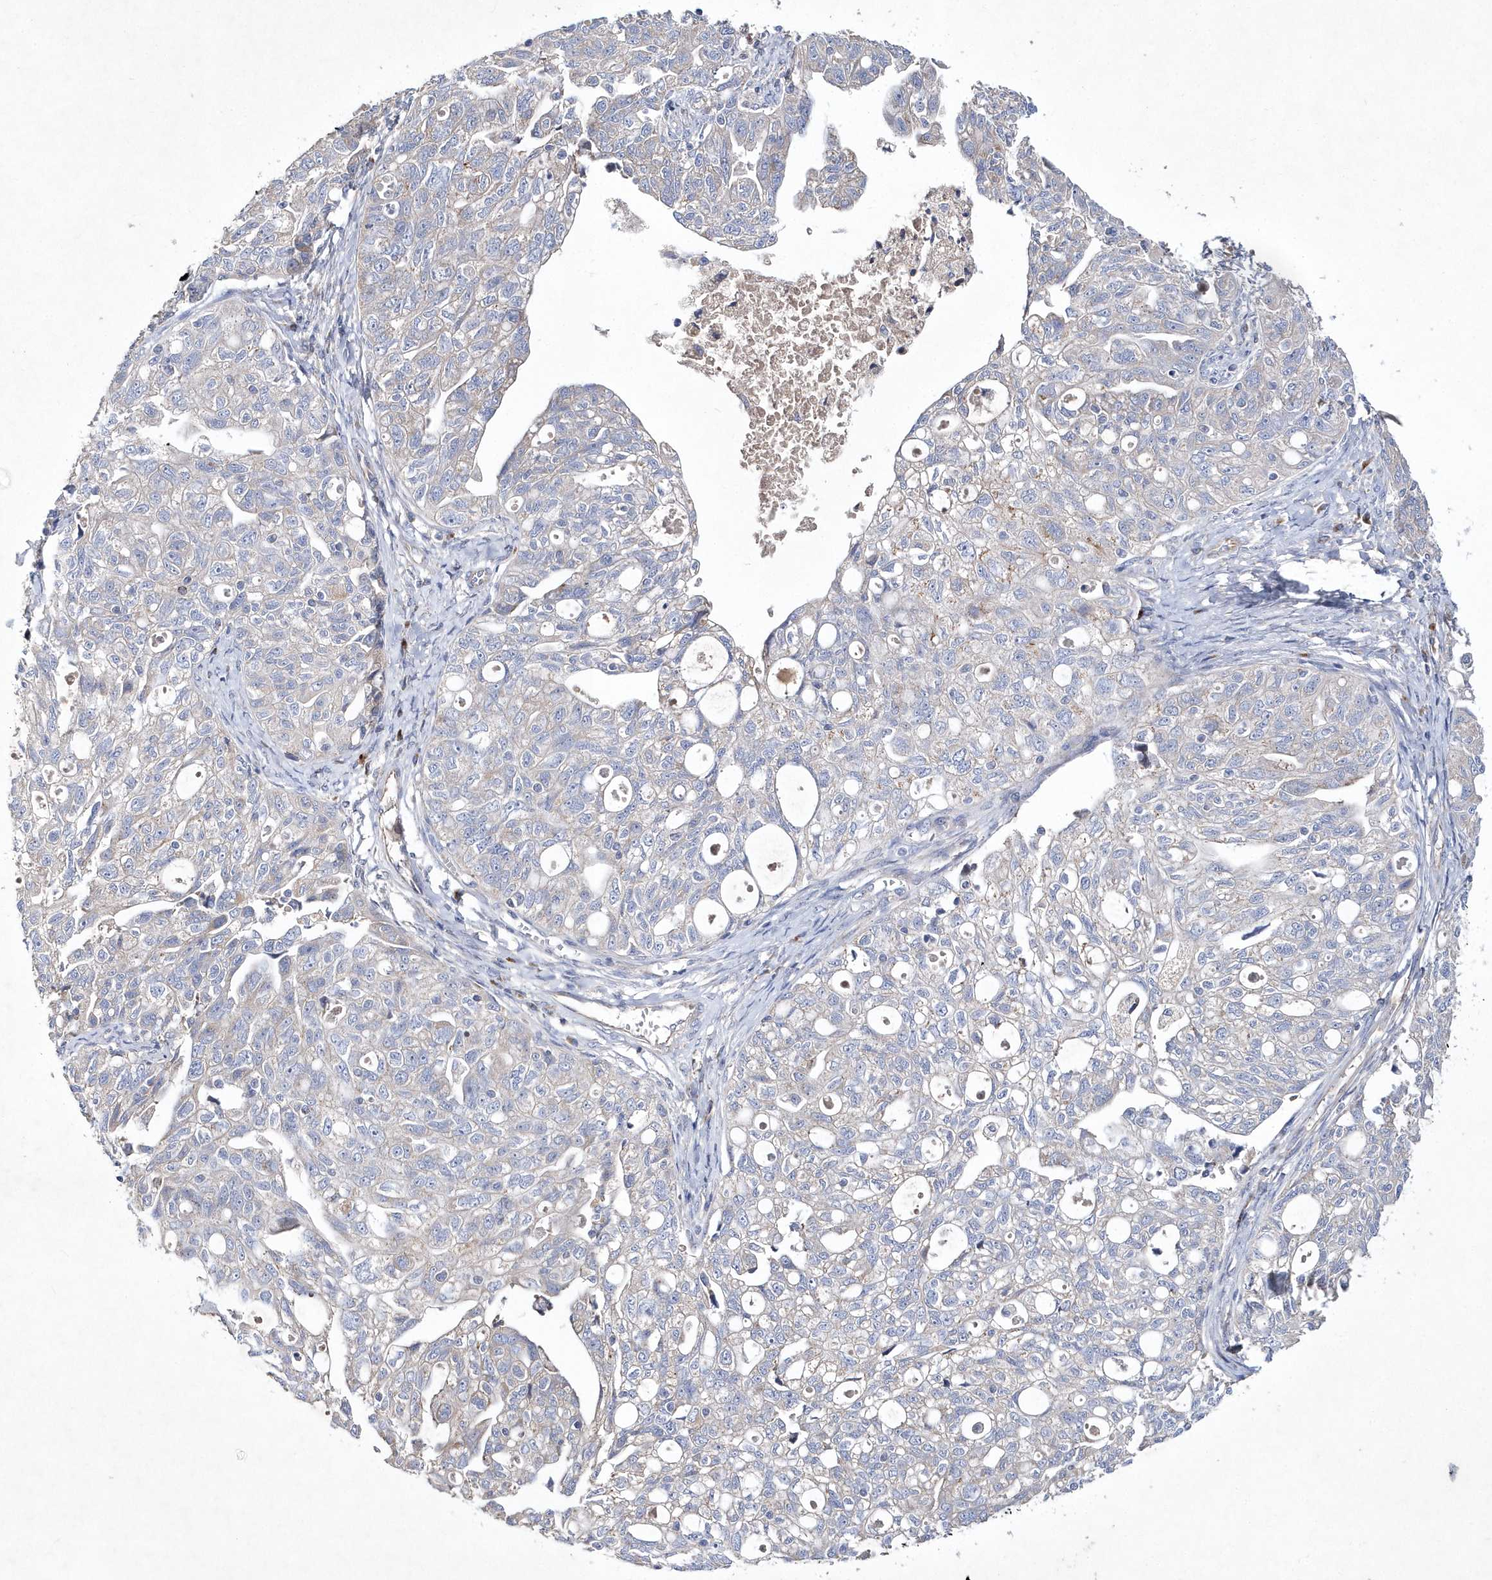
{"staining": {"intensity": "negative", "quantity": "none", "location": "none"}, "tissue": "ovarian cancer", "cell_type": "Tumor cells", "image_type": "cancer", "snomed": [{"axis": "morphology", "description": "Carcinoma, NOS"}, {"axis": "morphology", "description": "Cystadenocarcinoma, serous, NOS"}, {"axis": "topography", "description": "Ovary"}], "caption": "Tumor cells show no significant protein staining in ovarian cancer.", "gene": "METTL8", "patient": {"sex": "female", "age": 69}}